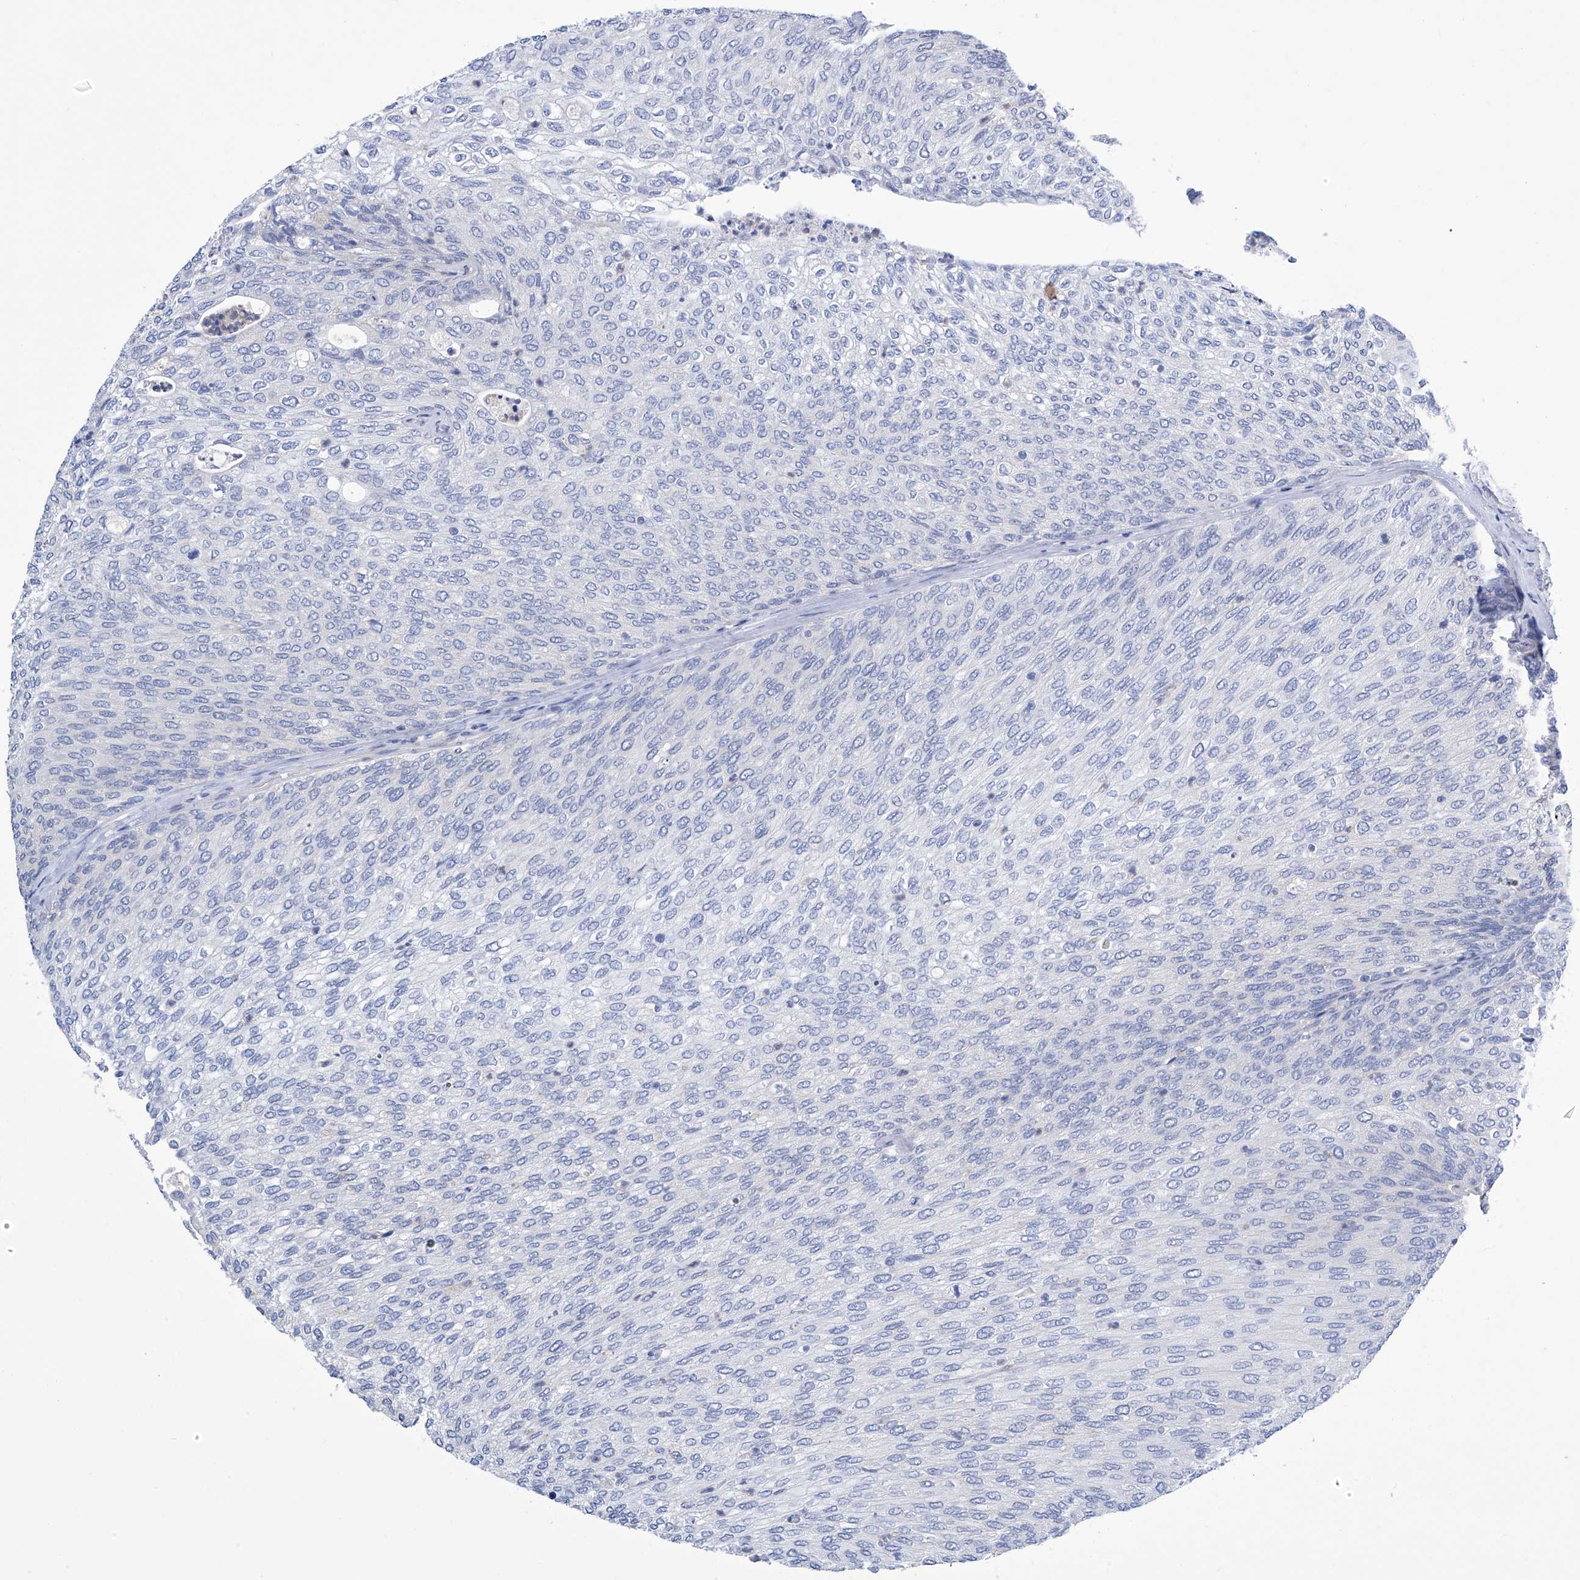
{"staining": {"intensity": "negative", "quantity": "none", "location": "none"}, "tissue": "urothelial cancer", "cell_type": "Tumor cells", "image_type": "cancer", "snomed": [{"axis": "morphology", "description": "Urothelial carcinoma, Low grade"}, {"axis": "topography", "description": "Urinary bladder"}], "caption": "Immunohistochemistry image of human urothelial carcinoma (low-grade) stained for a protein (brown), which exhibits no positivity in tumor cells.", "gene": "IMPA2", "patient": {"sex": "female", "age": 79}}